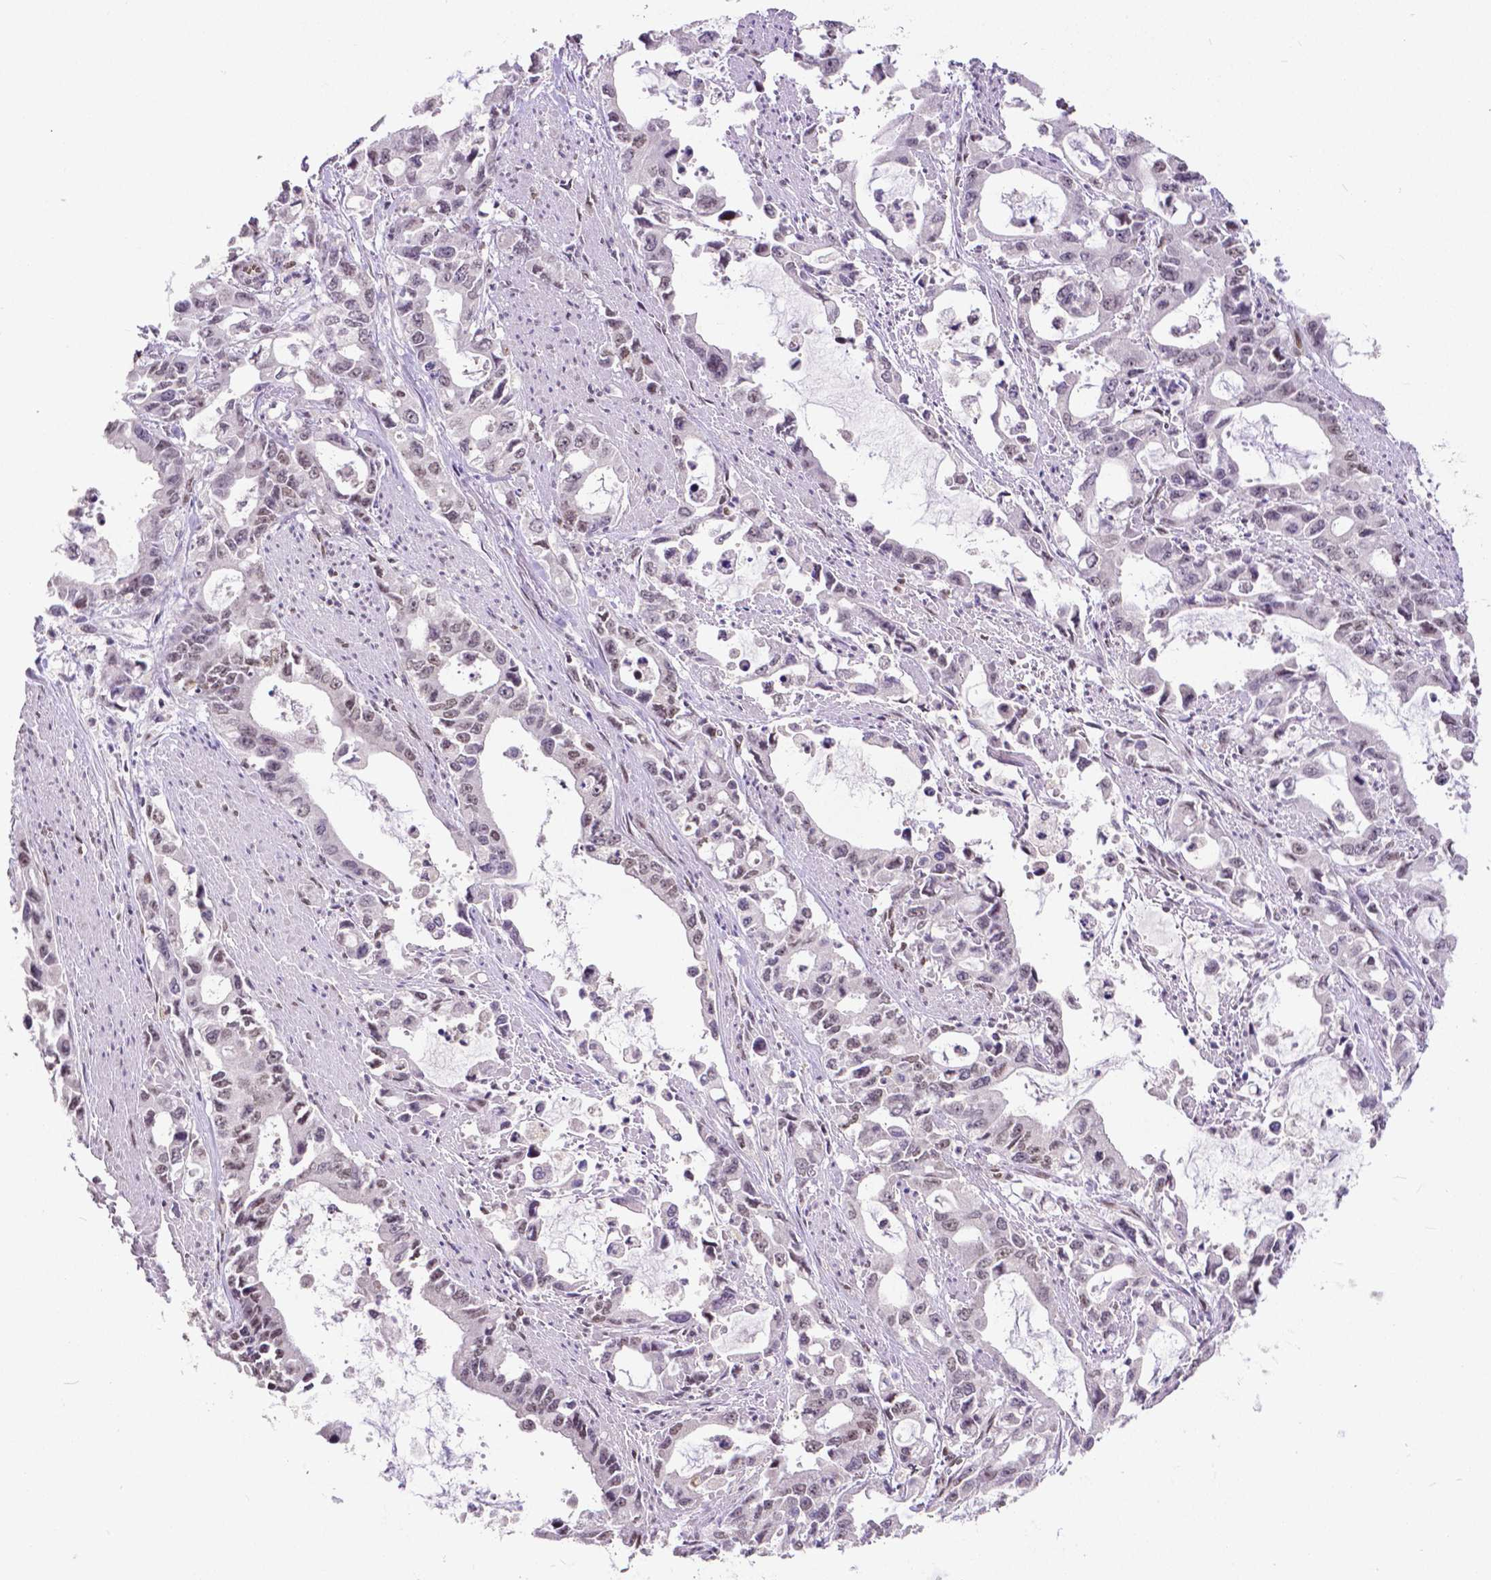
{"staining": {"intensity": "weak", "quantity": "25%-75%", "location": "nuclear"}, "tissue": "stomach cancer", "cell_type": "Tumor cells", "image_type": "cancer", "snomed": [{"axis": "morphology", "description": "Adenocarcinoma, NOS"}, {"axis": "topography", "description": "Stomach, upper"}], "caption": "Stomach cancer (adenocarcinoma) was stained to show a protein in brown. There is low levels of weak nuclear expression in approximately 25%-75% of tumor cells. Using DAB (brown) and hematoxylin (blue) stains, captured at high magnification using brightfield microscopy.", "gene": "ATRX", "patient": {"sex": "male", "age": 85}}